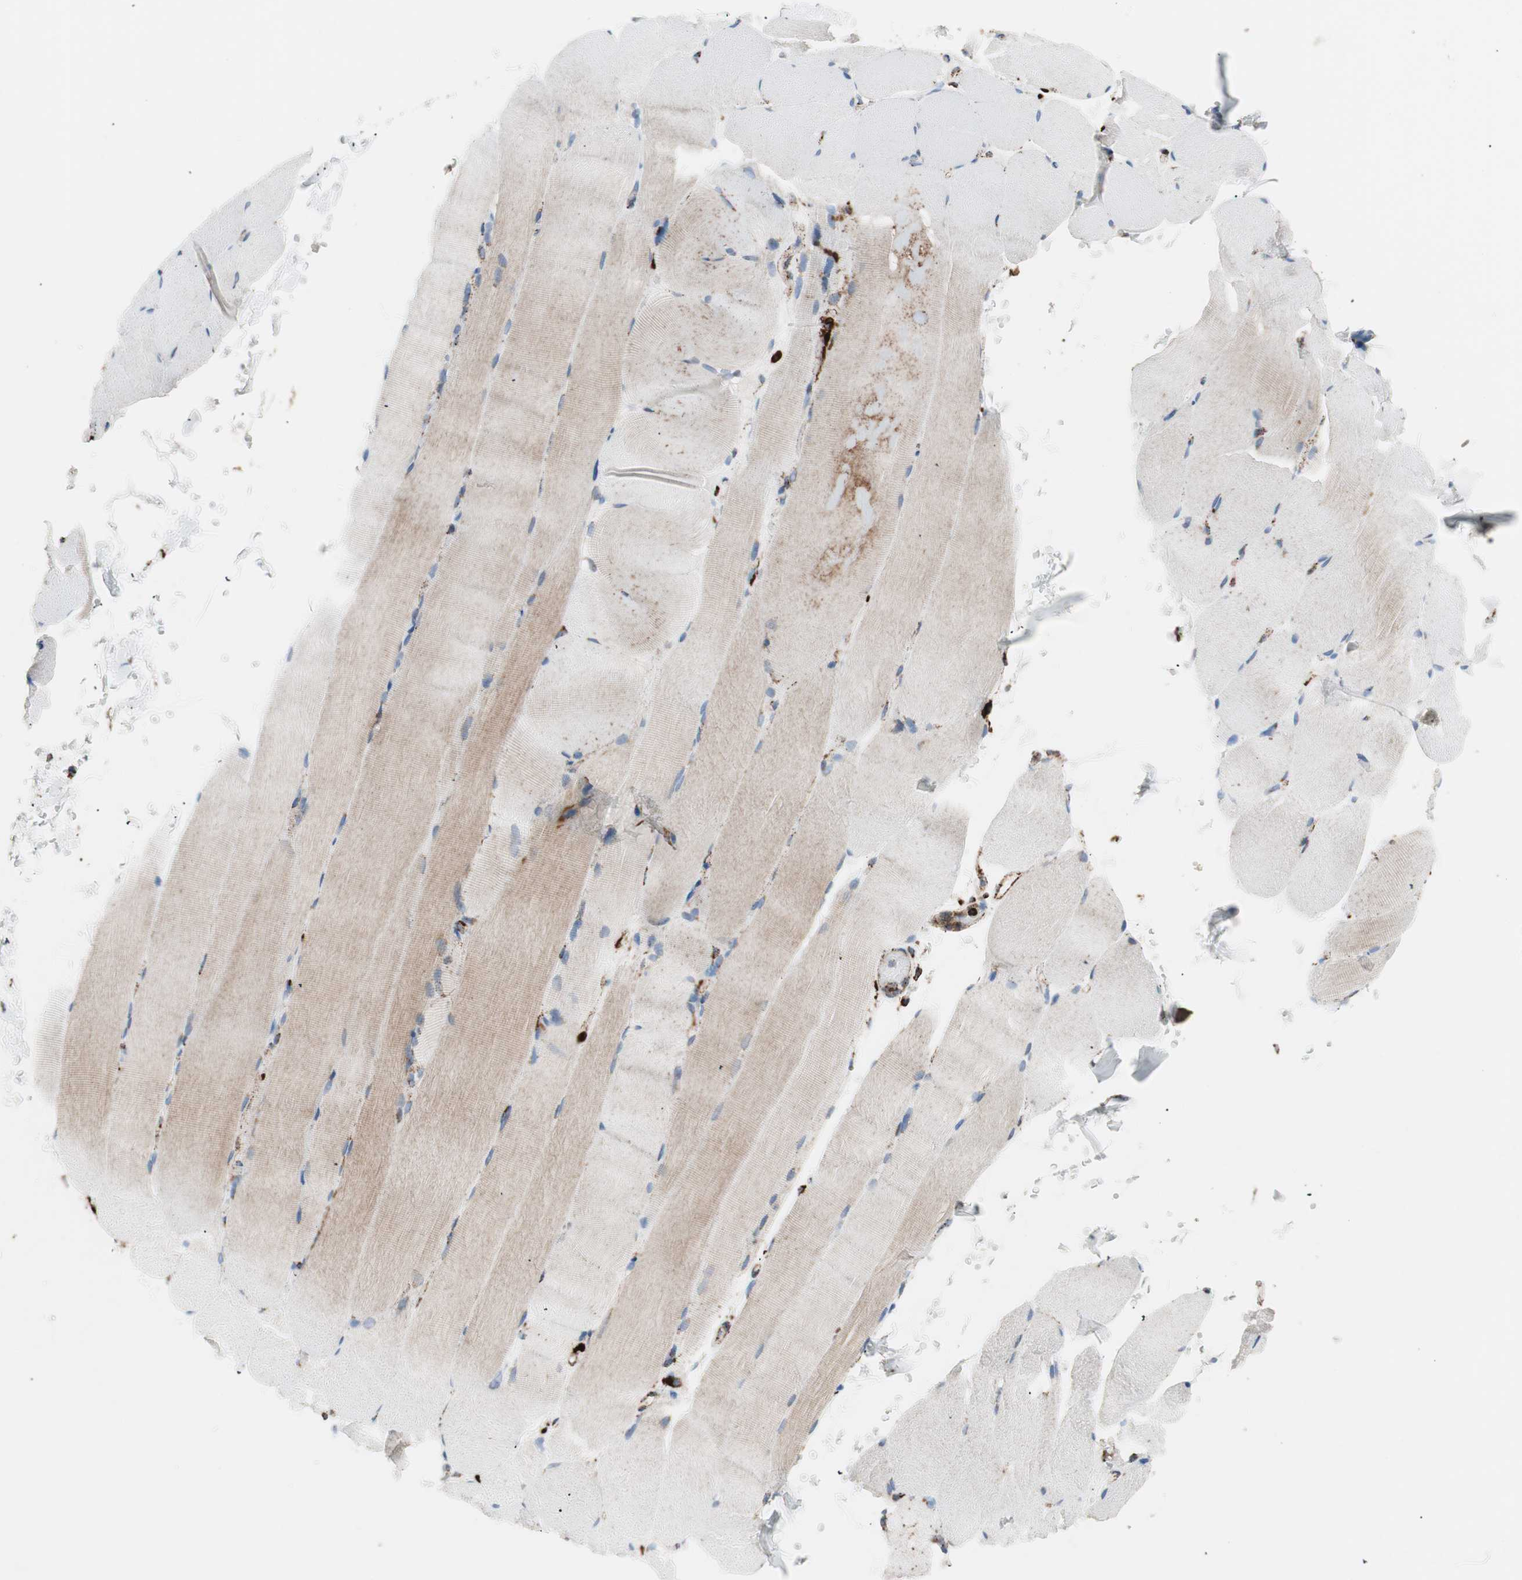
{"staining": {"intensity": "weak", "quantity": "25%-75%", "location": "cytoplasmic/membranous"}, "tissue": "skeletal muscle", "cell_type": "Myocytes", "image_type": "normal", "snomed": [{"axis": "morphology", "description": "Normal tissue, NOS"}, {"axis": "topography", "description": "Skeletal muscle"}, {"axis": "topography", "description": "Parathyroid gland"}], "caption": "A high-resolution micrograph shows immunohistochemistry (IHC) staining of benign skeletal muscle, which reveals weak cytoplasmic/membranous staining in about 25%-75% of myocytes.", "gene": "LAMP1", "patient": {"sex": "female", "age": 37}}